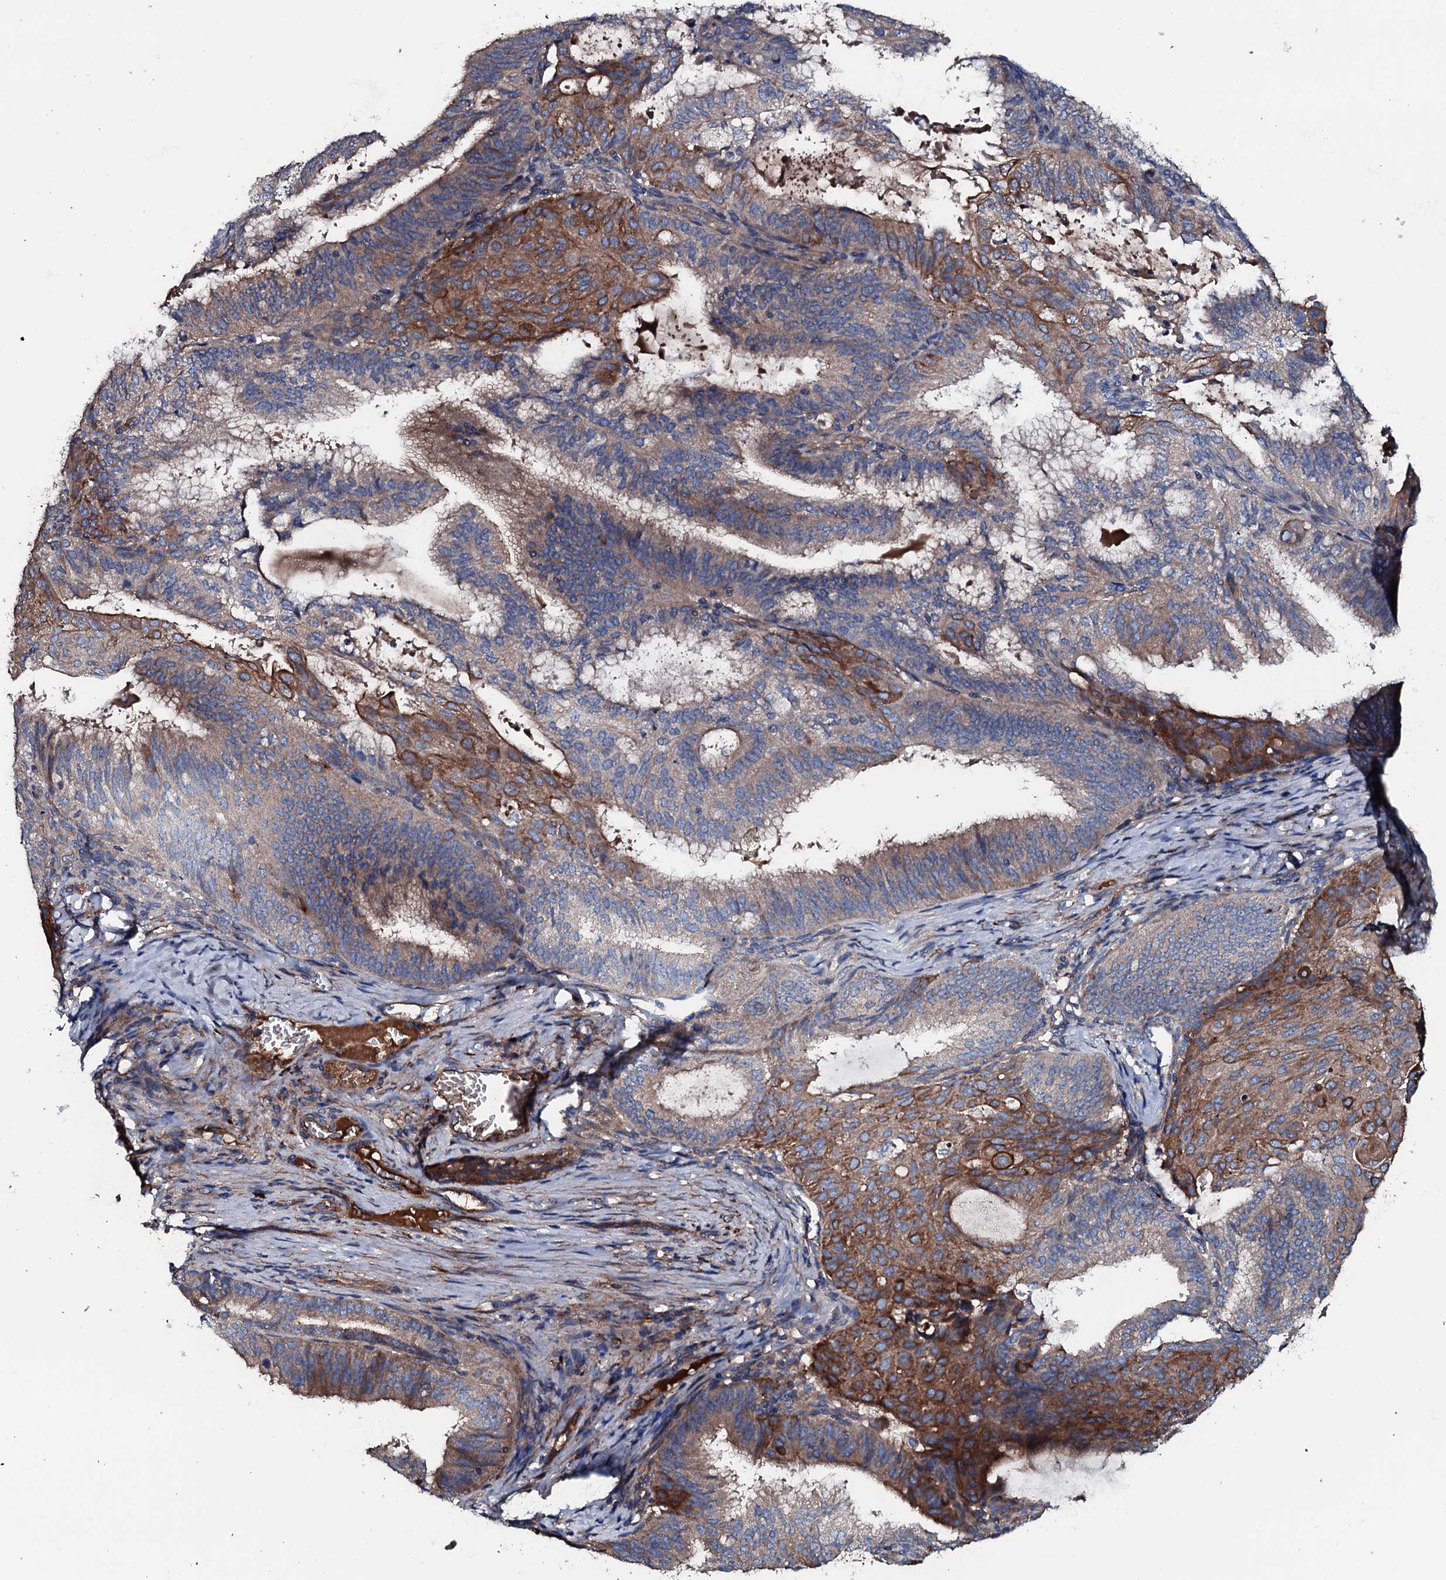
{"staining": {"intensity": "strong", "quantity": "25%-75%", "location": "cytoplasmic/membranous"}, "tissue": "endometrial cancer", "cell_type": "Tumor cells", "image_type": "cancer", "snomed": [{"axis": "morphology", "description": "Adenocarcinoma, NOS"}, {"axis": "topography", "description": "Endometrium"}], "caption": "This micrograph shows immunohistochemistry (IHC) staining of human adenocarcinoma (endometrial), with high strong cytoplasmic/membranous expression in approximately 25%-75% of tumor cells.", "gene": "NEK1", "patient": {"sex": "female", "age": 49}}